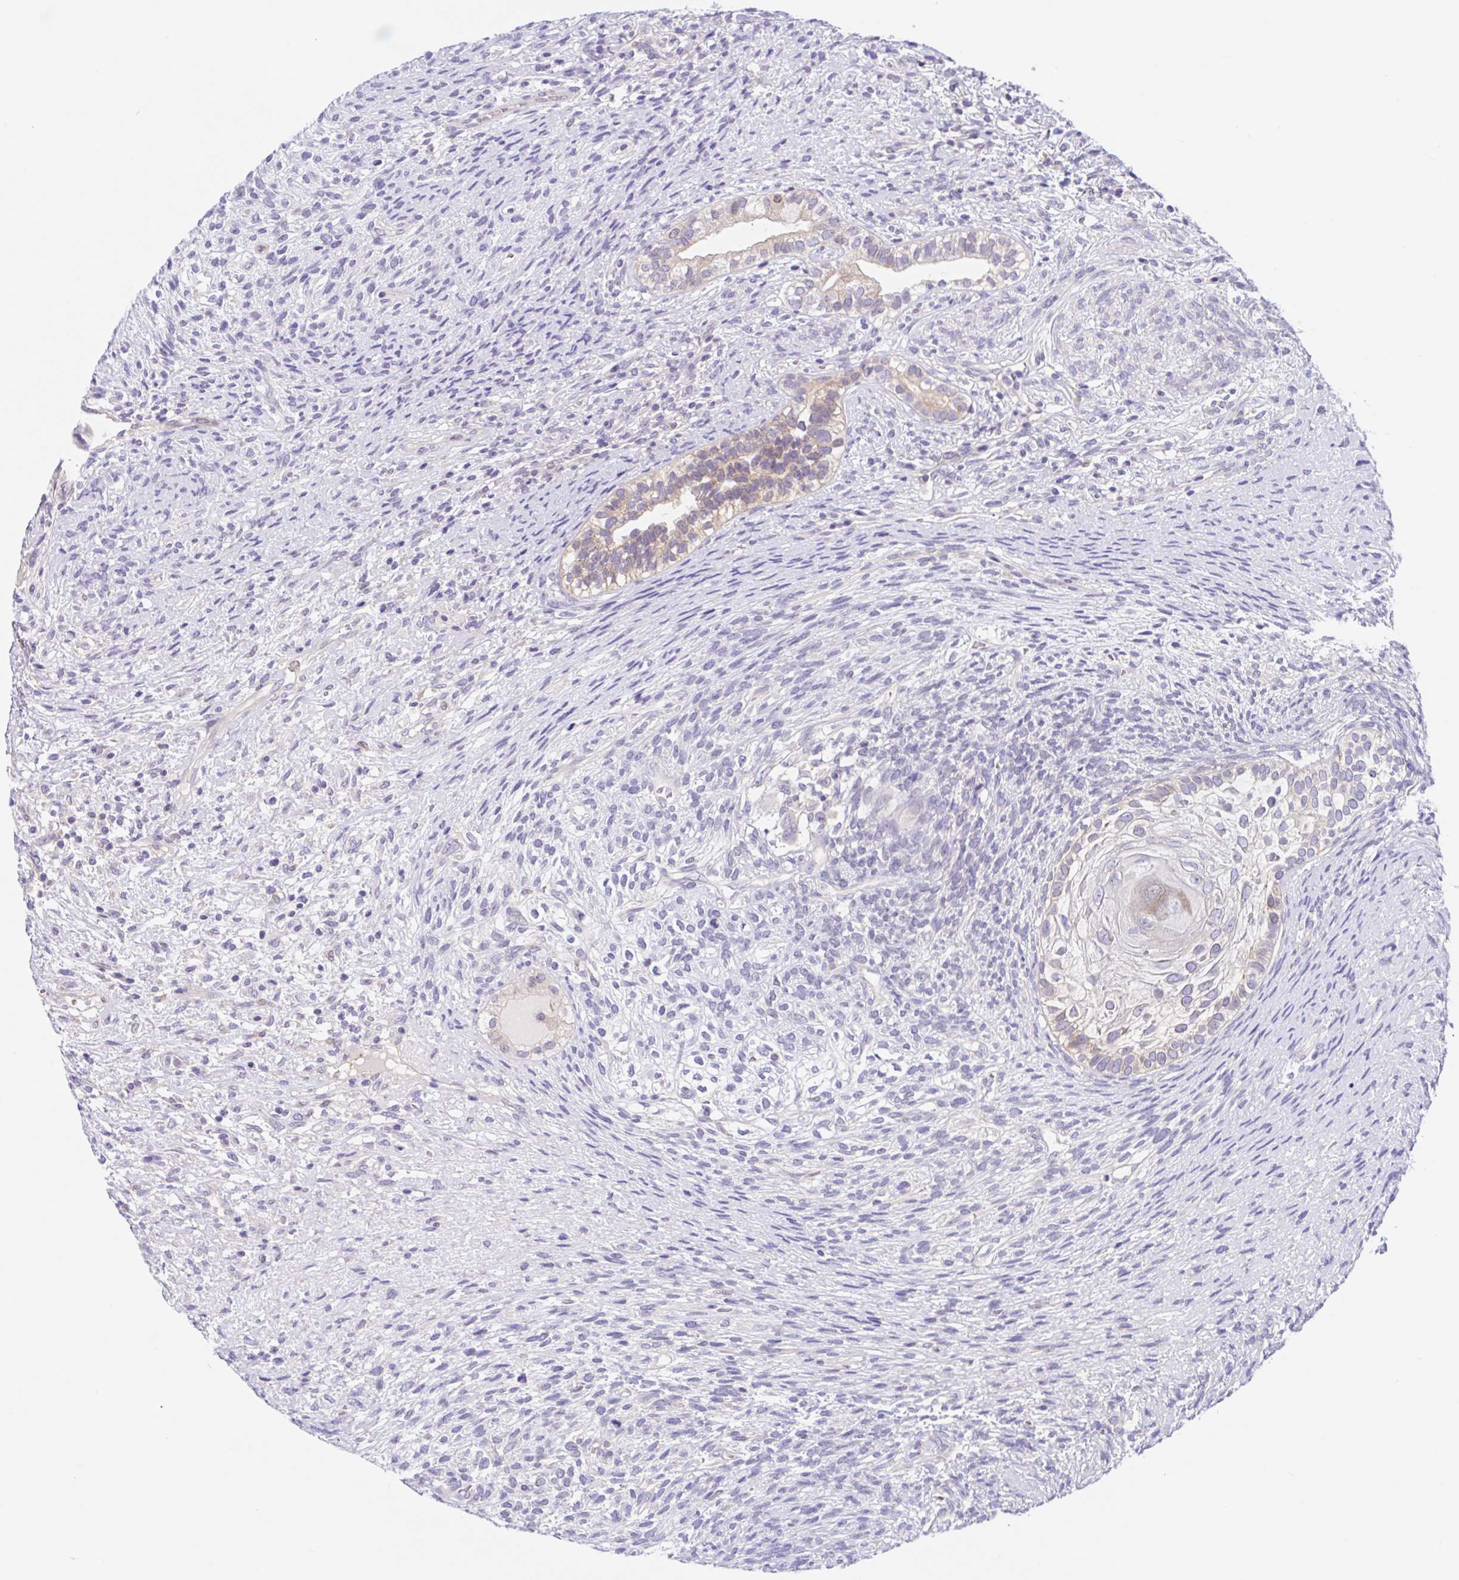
{"staining": {"intensity": "weak", "quantity": "25%-75%", "location": "cytoplasmic/membranous"}, "tissue": "testis cancer", "cell_type": "Tumor cells", "image_type": "cancer", "snomed": [{"axis": "morphology", "description": "Seminoma, NOS"}, {"axis": "morphology", "description": "Carcinoma, Embryonal, NOS"}, {"axis": "topography", "description": "Testis"}], "caption": "Testis seminoma tissue shows weak cytoplasmic/membranous staining in approximately 25%-75% of tumor cells, visualized by immunohistochemistry.", "gene": "TMEM86A", "patient": {"sex": "male", "age": 41}}